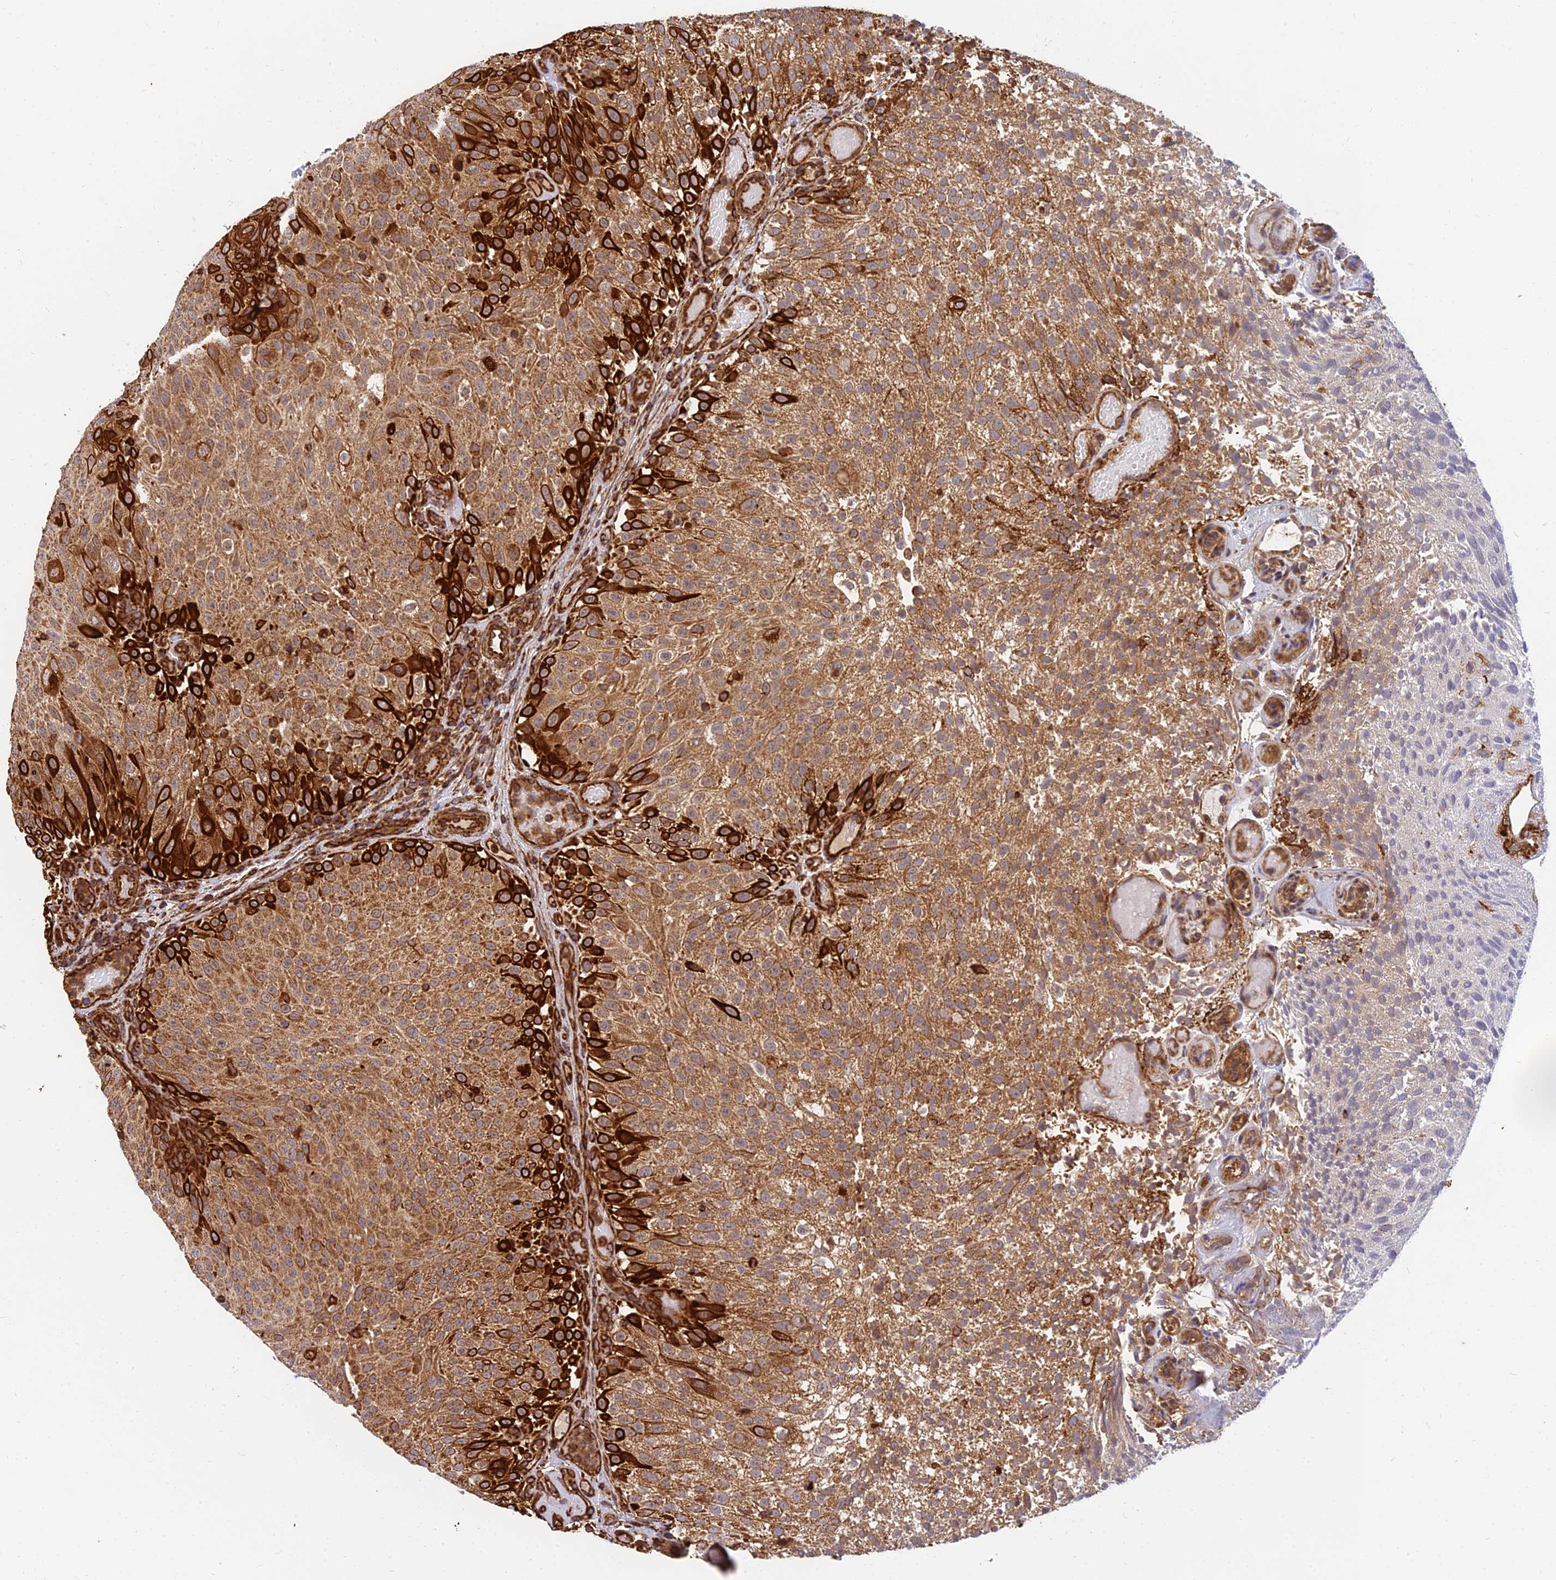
{"staining": {"intensity": "strong", "quantity": ">75%", "location": "cytoplasmic/membranous"}, "tissue": "urothelial cancer", "cell_type": "Tumor cells", "image_type": "cancer", "snomed": [{"axis": "morphology", "description": "Urothelial carcinoma, Low grade"}, {"axis": "topography", "description": "Urinary bladder"}], "caption": "Protein staining demonstrates strong cytoplasmic/membranous staining in approximately >75% of tumor cells in urothelial cancer.", "gene": "DSTYK", "patient": {"sex": "male", "age": 78}}